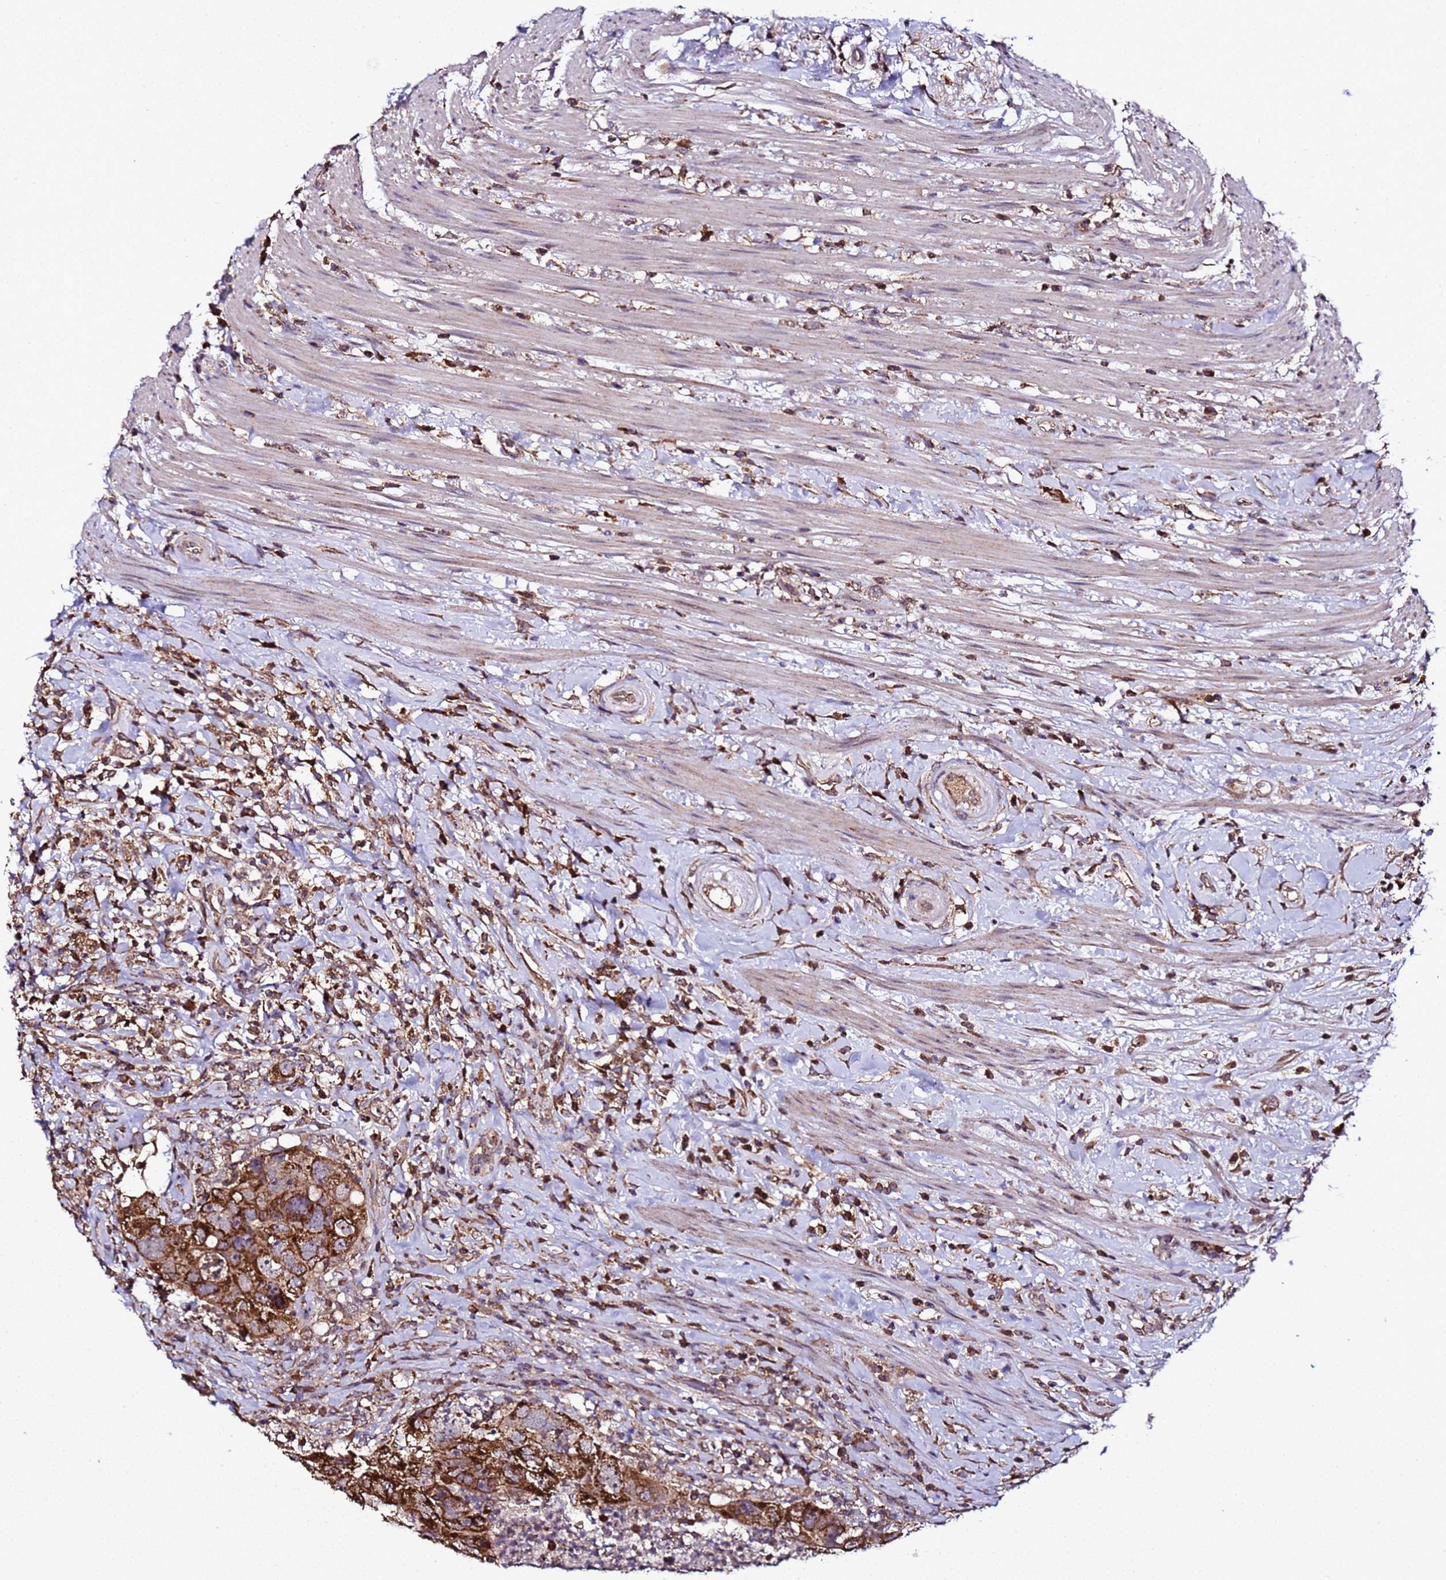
{"staining": {"intensity": "strong", "quantity": ">75%", "location": "cytoplasmic/membranous"}, "tissue": "colorectal cancer", "cell_type": "Tumor cells", "image_type": "cancer", "snomed": [{"axis": "morphology", "description": "Adenocarcinoma, NOS"}, {"axis": "topography", "description": "Rectum"}], "caption": "DAB immunohistochemical staining of colorectal adenocarcinoma demonstrates strong cytoplasmic/membranous protein expression in about >75% of tumor cells.", "gene": "HSPBAP1", "patient": {"sex": "male", "age": 59}}